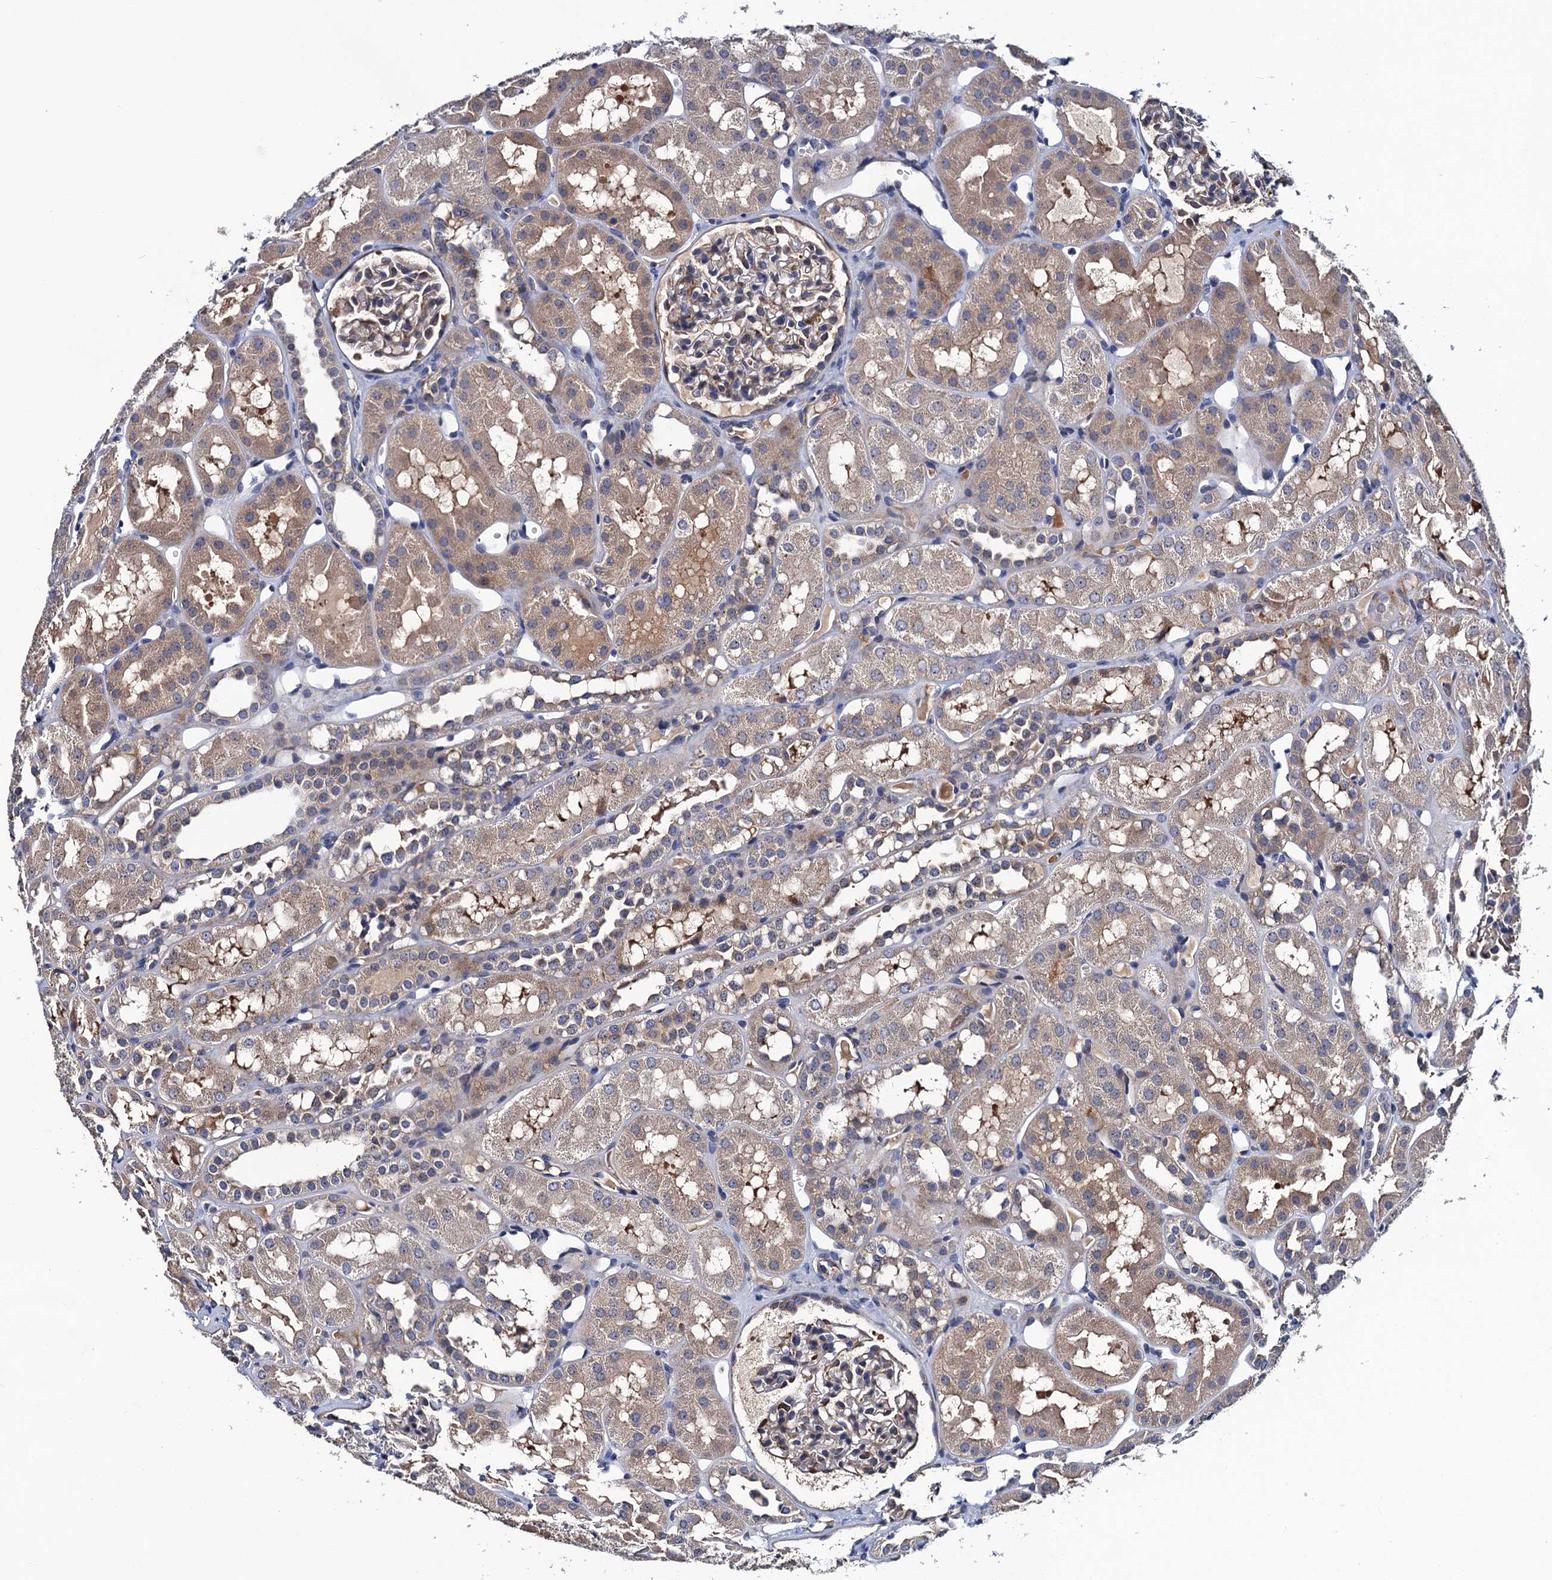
{"staining": {"intensity": "weak", "quantity": "<25%", "location": "cytoplasmic/membranous"}, "tissue": "kidney", "cell_type": "Cells in glomeruli", "image_type": "normal", "snomed": [{"axis": "morphology", "description": "Normal tissue, NOS"}, {"axis": "topography", "description": "Kidney"}], "caption": "This histopathology image is of normal kidney stained with immunohistochemistry to label a protein in brown with the nuclei are counter-stained blue. There is no staining in cells in glomeruli.", "gene": "TRMT112", "patient": {"sex": "male", "age": 16}}